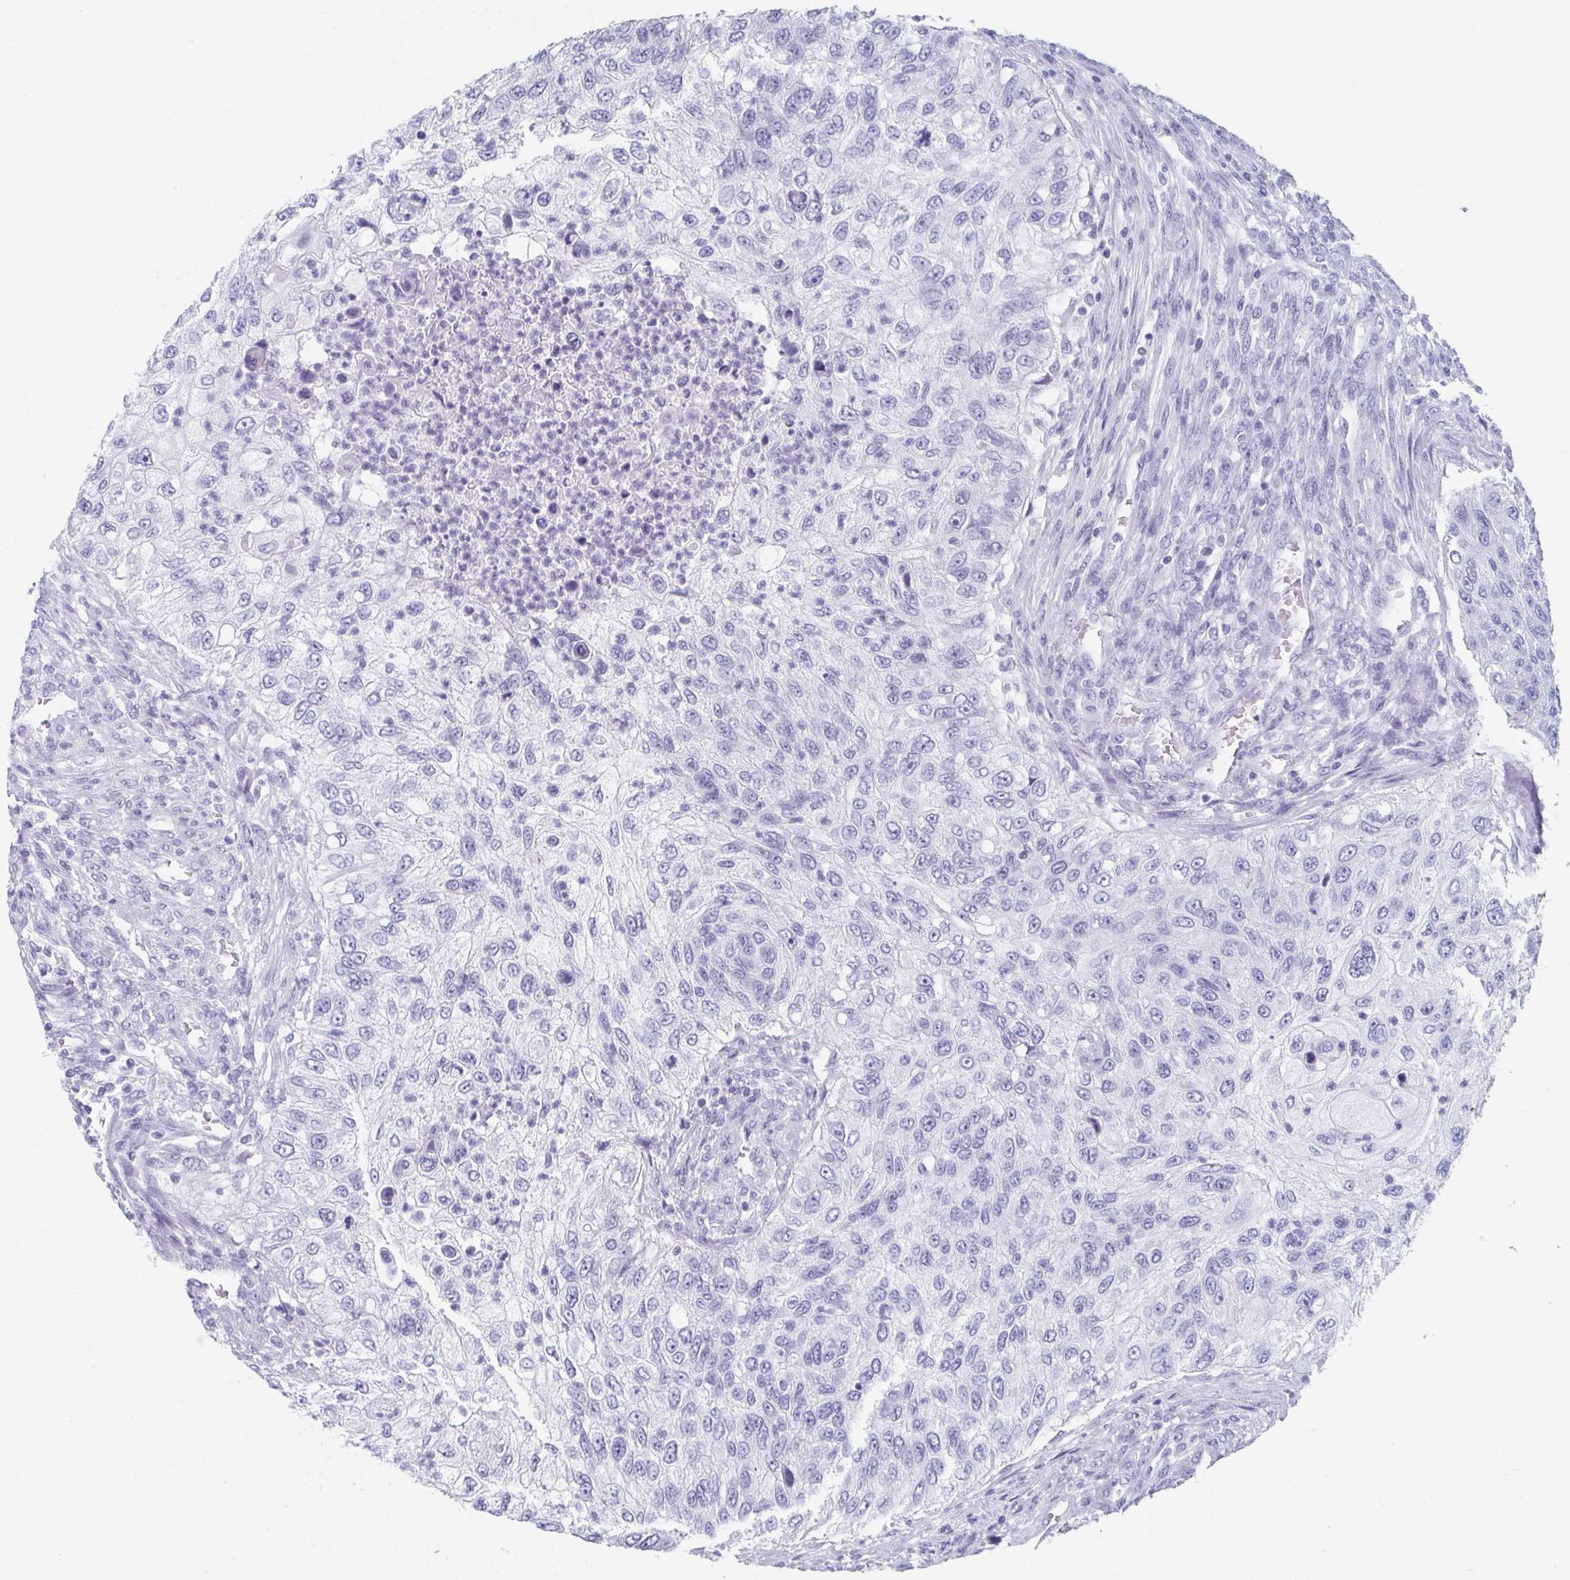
{"staining": {"intensity": "negative", "quantity": "none", "location": "none"}, "tissue": "urothelial cancer", "cell_type": "Tumor cells", "image_type": "cancer", "snomed": [{"axis": "morphology", "description": "Urothelial carcinoma, High grade"}, {"axis": "topography", "description": "Urinary bladder"}], "caption": "An image of urothelial cancer stained for a protein shows no brown staining in tumor cells.", "gene": "GHRL", "patient": {"sex": "female", "age": 60}}